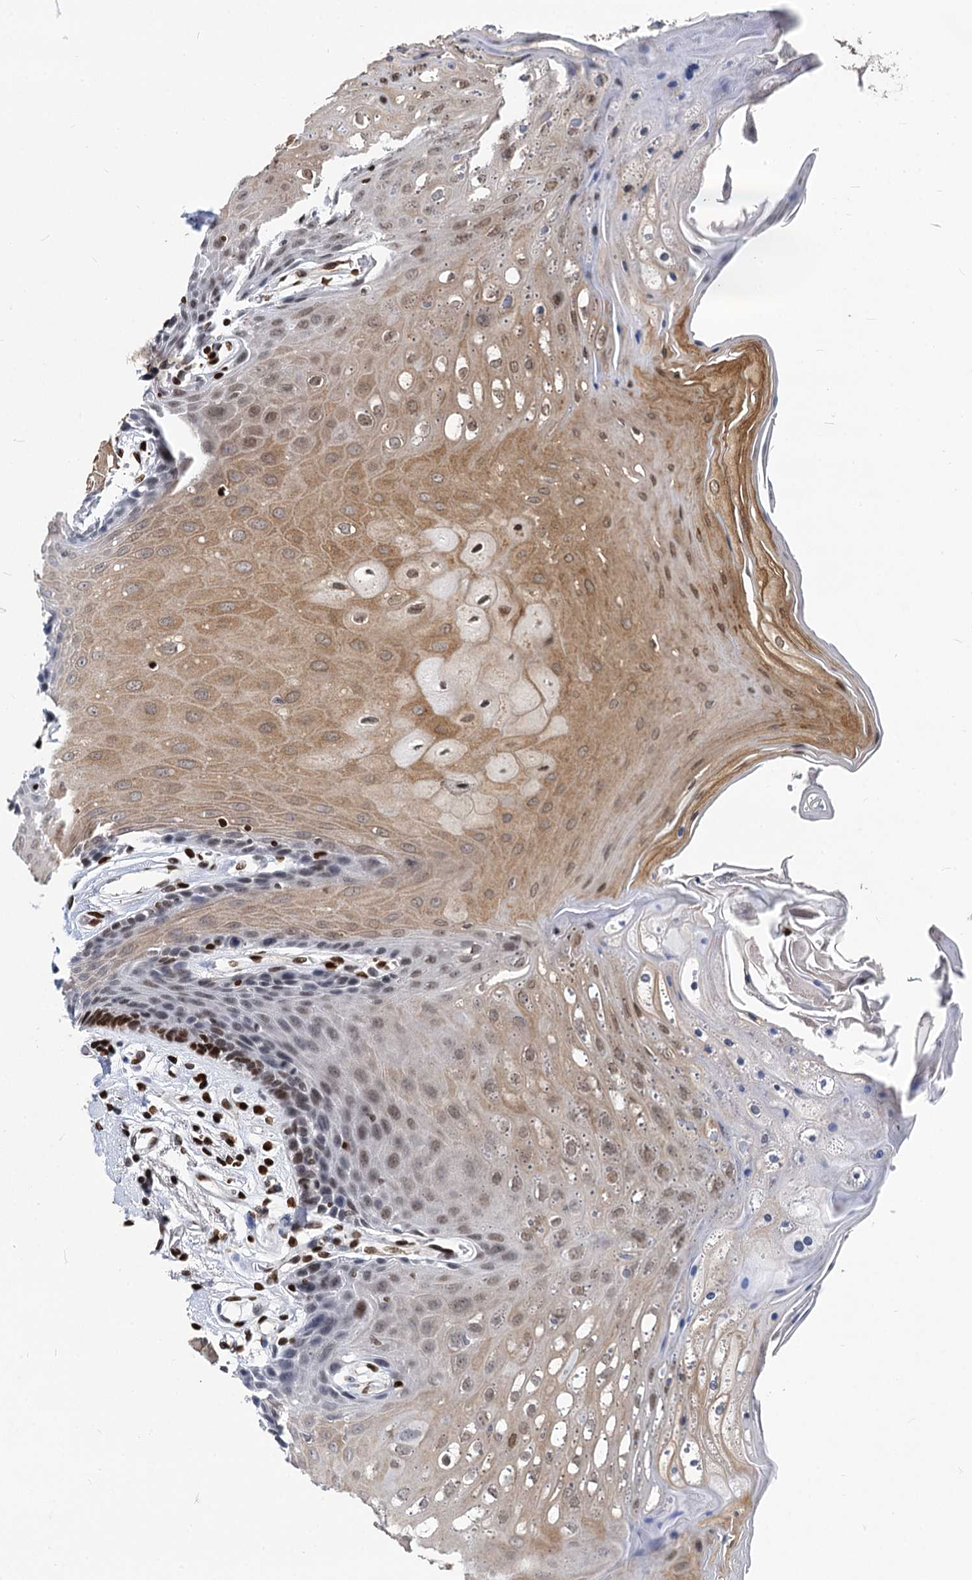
{"staining": {"intensity": "moderate", "quantity": "<25%", "location": "cytoplasmic/membranous,nuclear"}, "tissue": "oral mucosa", "cell_type": "Squamous epithelial cells", "image_type": "normal", "snomed": [{"axis": "morphology", "description": "Normal tissue, NOS"}, {"axis": "morphology", "description": "Squamous cell carcinoma, NOS"}, {"axis": "topography", "description": "Skeletal muscle"}, {"axis": "topography", "description": "Oral tissue"}, {"axis": "topography", "description": "Salivary gland"}, {"axis": "topography", "description": "Head-Neck"}], "caption": "Immunohistochemistry histopathology image of normal oral mucosa: oral mucosa stained using immunohistochemistry demonstrates low levels of moderate protein expression localized specifically in the cytoplasmic/membranous,nuclear of squamous epithelial cells, appearing as a cytoplasmic/membranous,nuclear brown color.", "gene": "MECP2", "patient": {"sex": "male", "age": 54}}